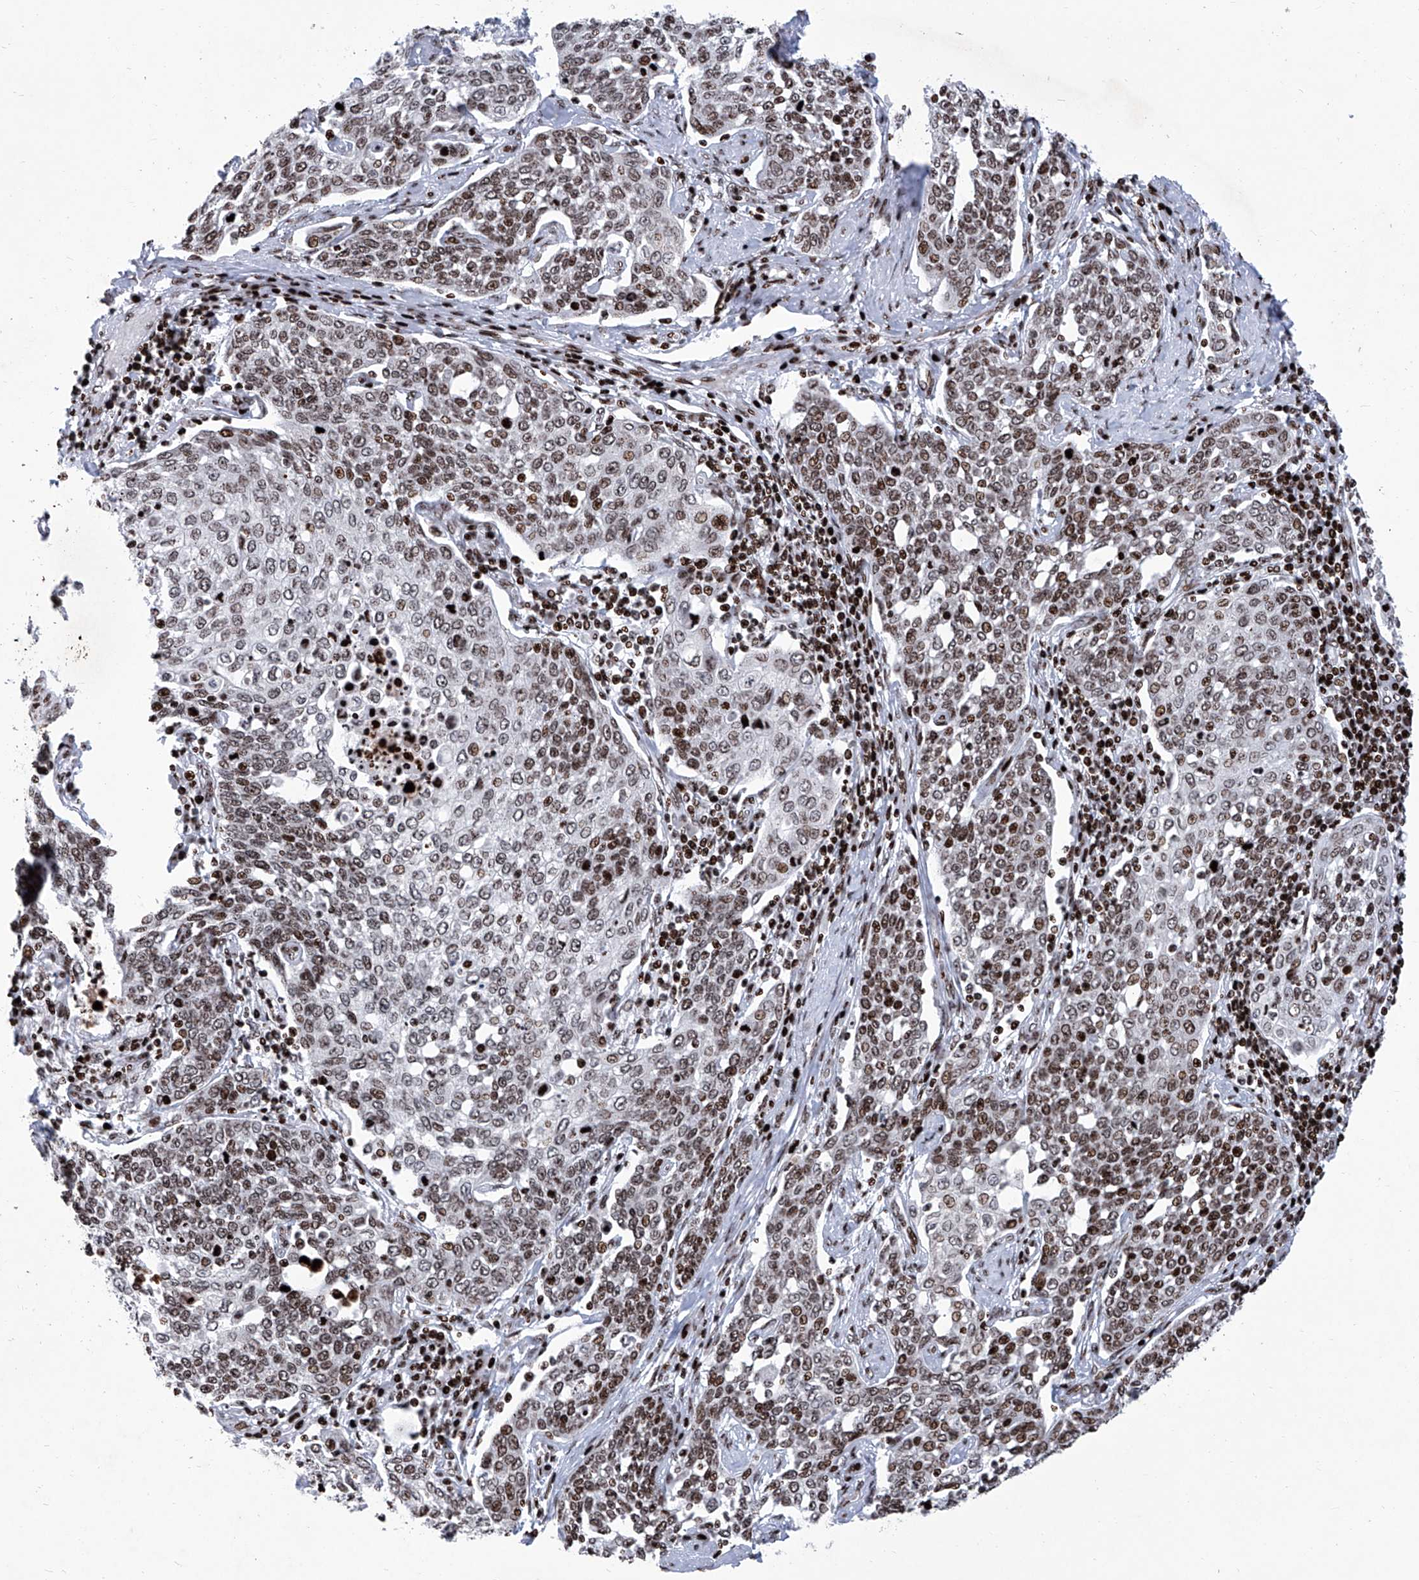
{"staining": {"intensity": "moderate", "quantity": ">75%", "location": "nuclear"}, "tissue": "cervical cancer", "cell_type": "Tumor cells", "image_type": "cancer", "snomed": [{"axis": "morphology", "description": "Squamous cell carcinoma, NOS"}, {"axis": "topography", "description": "Cervix"}], "caption": "Moderate nuclear positivity is identified in approximately >75% of tumor cells in cervical cancer (squamous cell carcinoma).", "gene": "HEY2", "patient": {"sex": "female", "age": 34}}